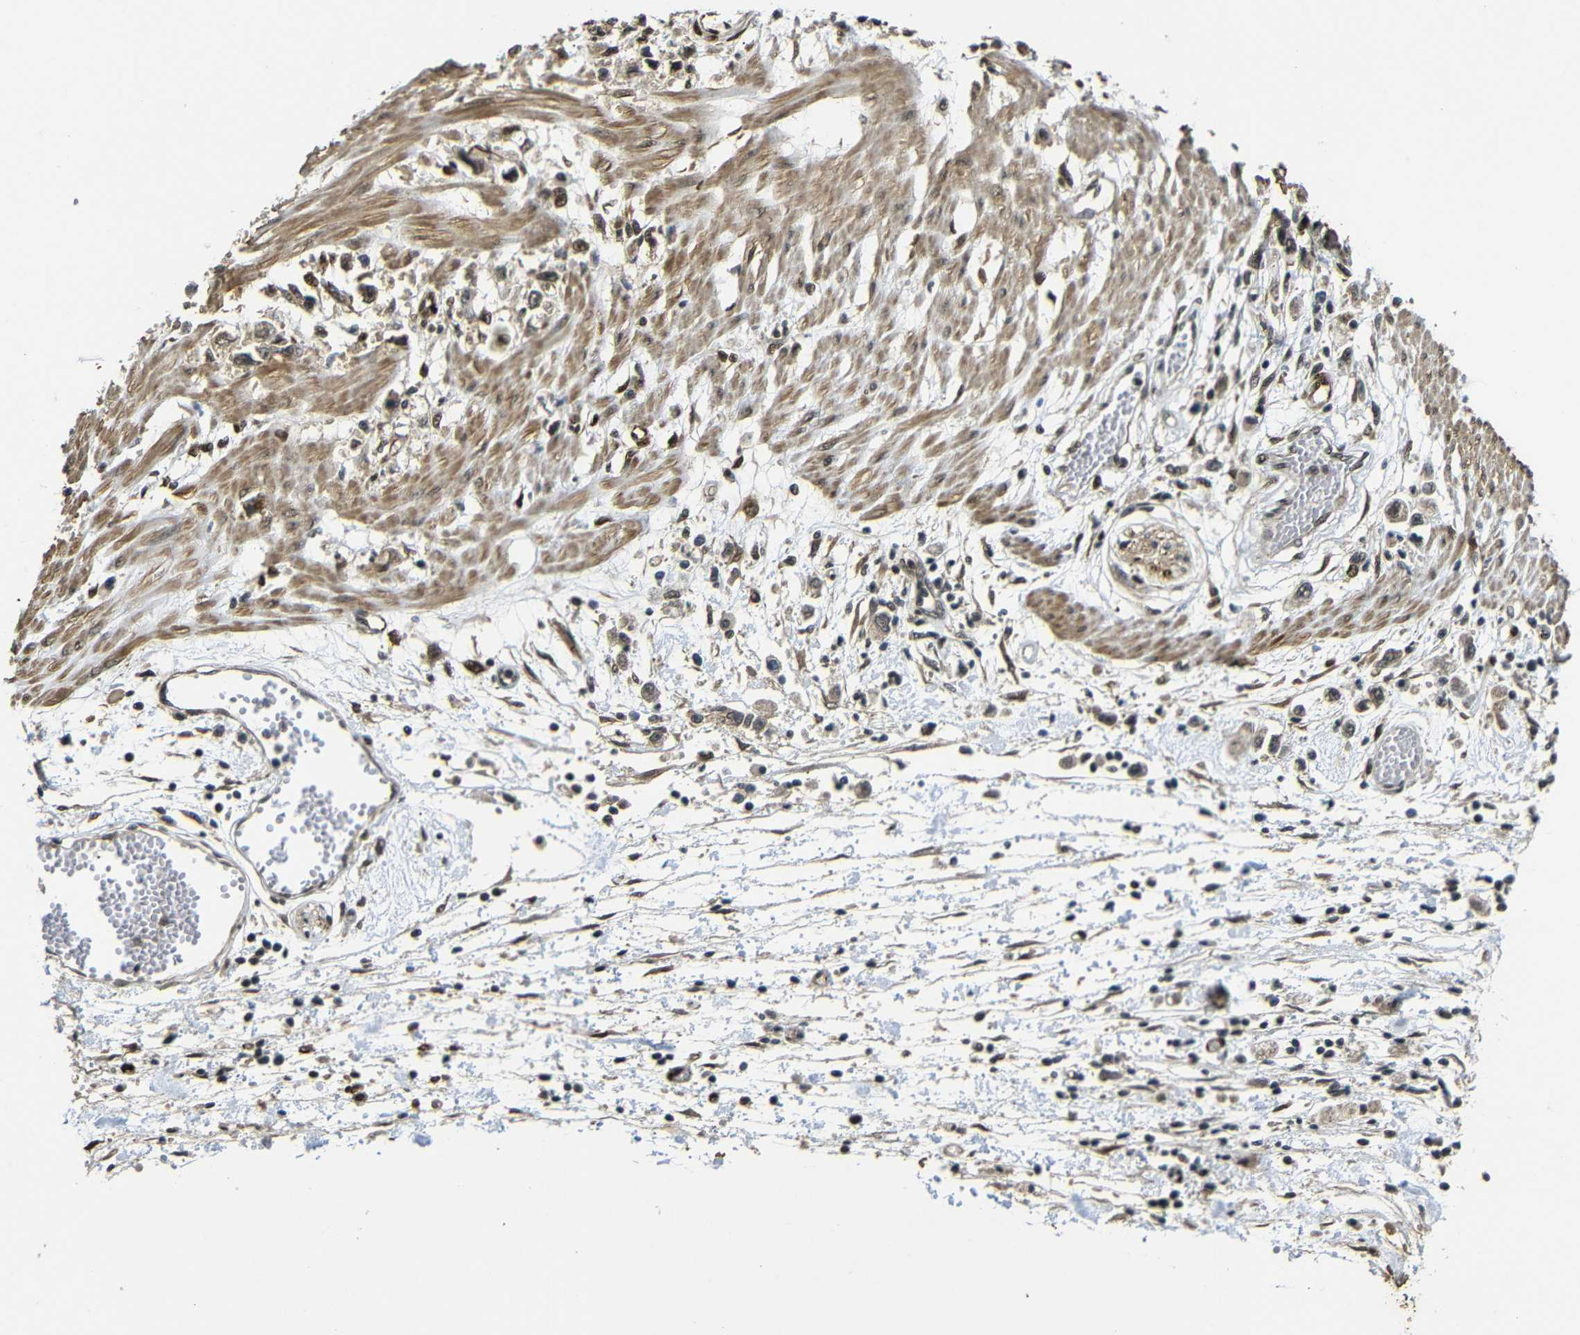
{"staining": {"intensity": "moderate", "quantity": ">75%", "location": "cytoplasmic/membranous,nuclear"}, "tissue": "stomach cancer", "cell_type": "Tumor cells", "image_type": "cancer", "snomed": [{"axis": "morphology", "description": "Adenocarcinoma, NOS"}, {"axis": "topography", "description": "Stomach"}], "caption": "Stomach cancer (adenocarcinoma) stained with DAB (3,3'-diaminobenzidine) immunohistochemistry (IHC) demonstrates medium levels of moderate cytoplasmic/membranous and nuclear staining in about >75% of tumor cells. (brown staining indicates protein expression, while blue staining denotes nuclei).", "gene": "TBX2", "patient": {"sex": "female", "age": 59}}